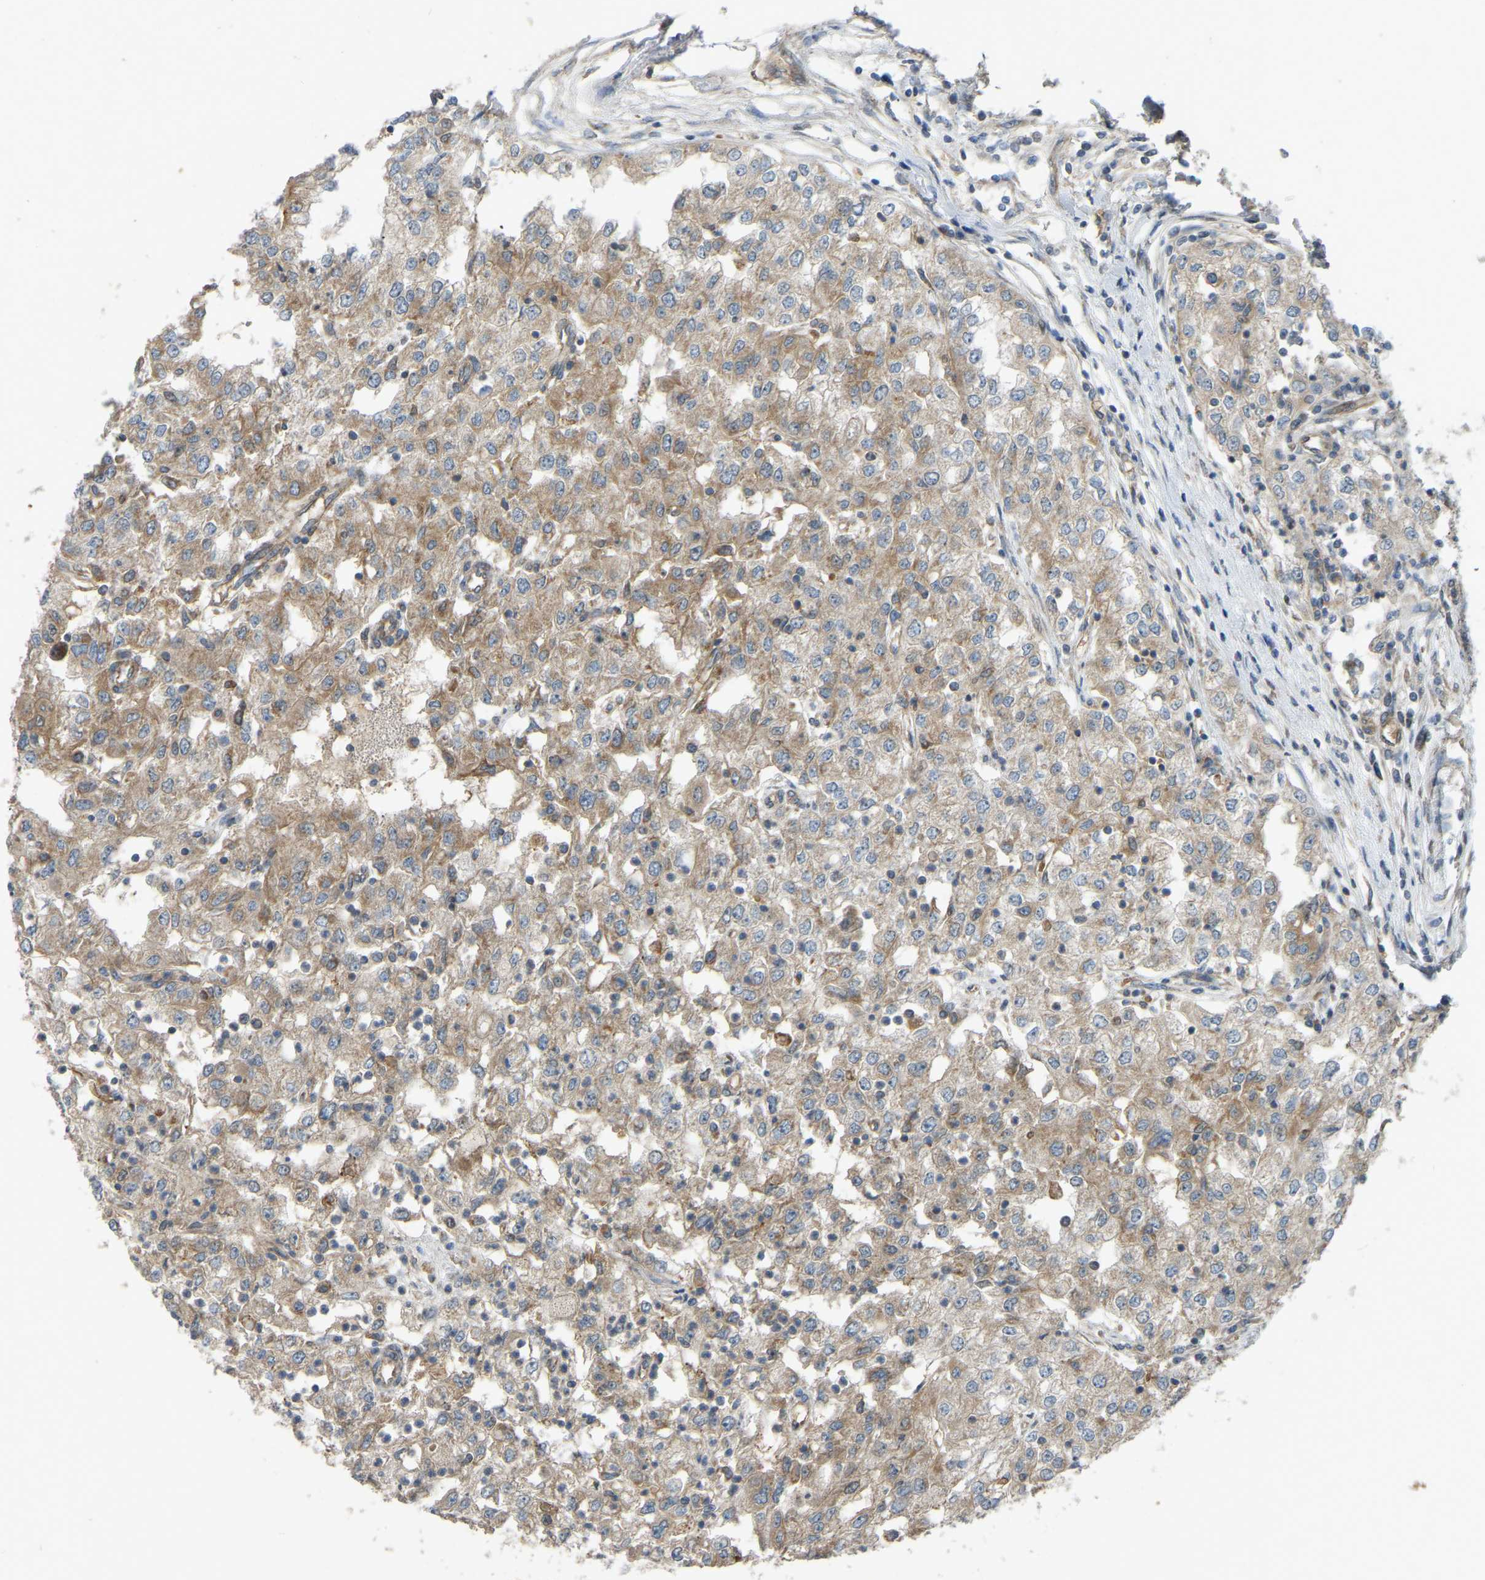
{"staining": {"intensity": "moderate", "quantity": ">75%", "location": "cytoplasmic/membranous"}, "tissue": "renal cancer", "cell_type": "Tumor cells", "image_type": "cancer", "snomed": [{"axis": "morphology", "description": "Adenocarcinoma, NOS"}, {"axis": "topography", "description": "Kidney"}], "caption": "IHC (DAB) staining of renal adenocarcinoma reveals moderate cytoplasmic/membranous protein expression in approximately >75% of tumor cells.", "gene": "C21orf91", "patient": {"sex": "female", "age": 54}}